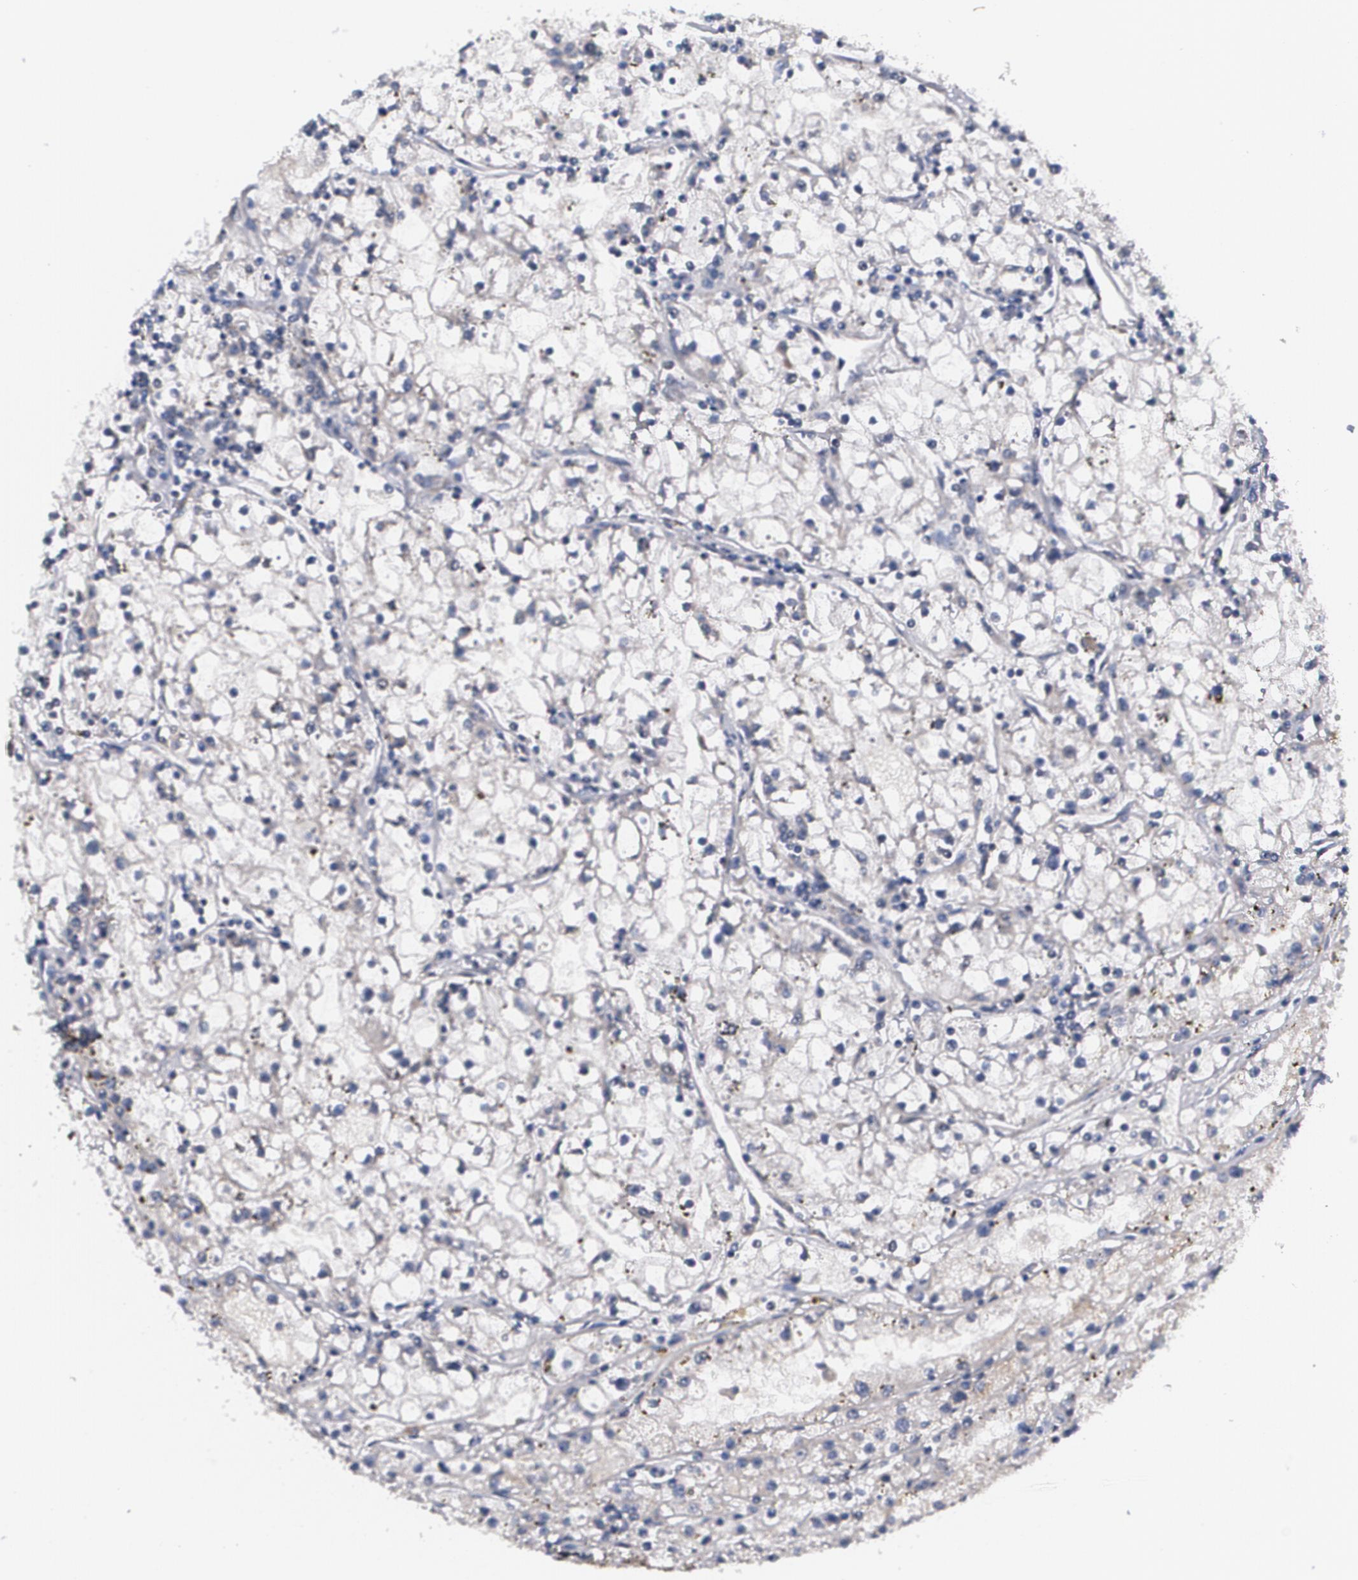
{"staining": {"intensity": "negative", "quantity": "none", "location": "none"}, "tissue": "renal cancer", "cell_type": "Tumor cells", "image_type": "cancer", "snomed": [{"axis": "morphology", "description": "Adenocarcinoma, NOS"}, {"axis": "topography", "description": "Kidney"}], "caption": "This image is of renal cancer (adenocarcinoma) stained with immunohistochemistry (IHC) to label a protein in brown with the nuclei are counter-stained blue. There is no staining in tumor cells.", "gene": "MVP", "patient": {"sex": "male", "age": 56}}